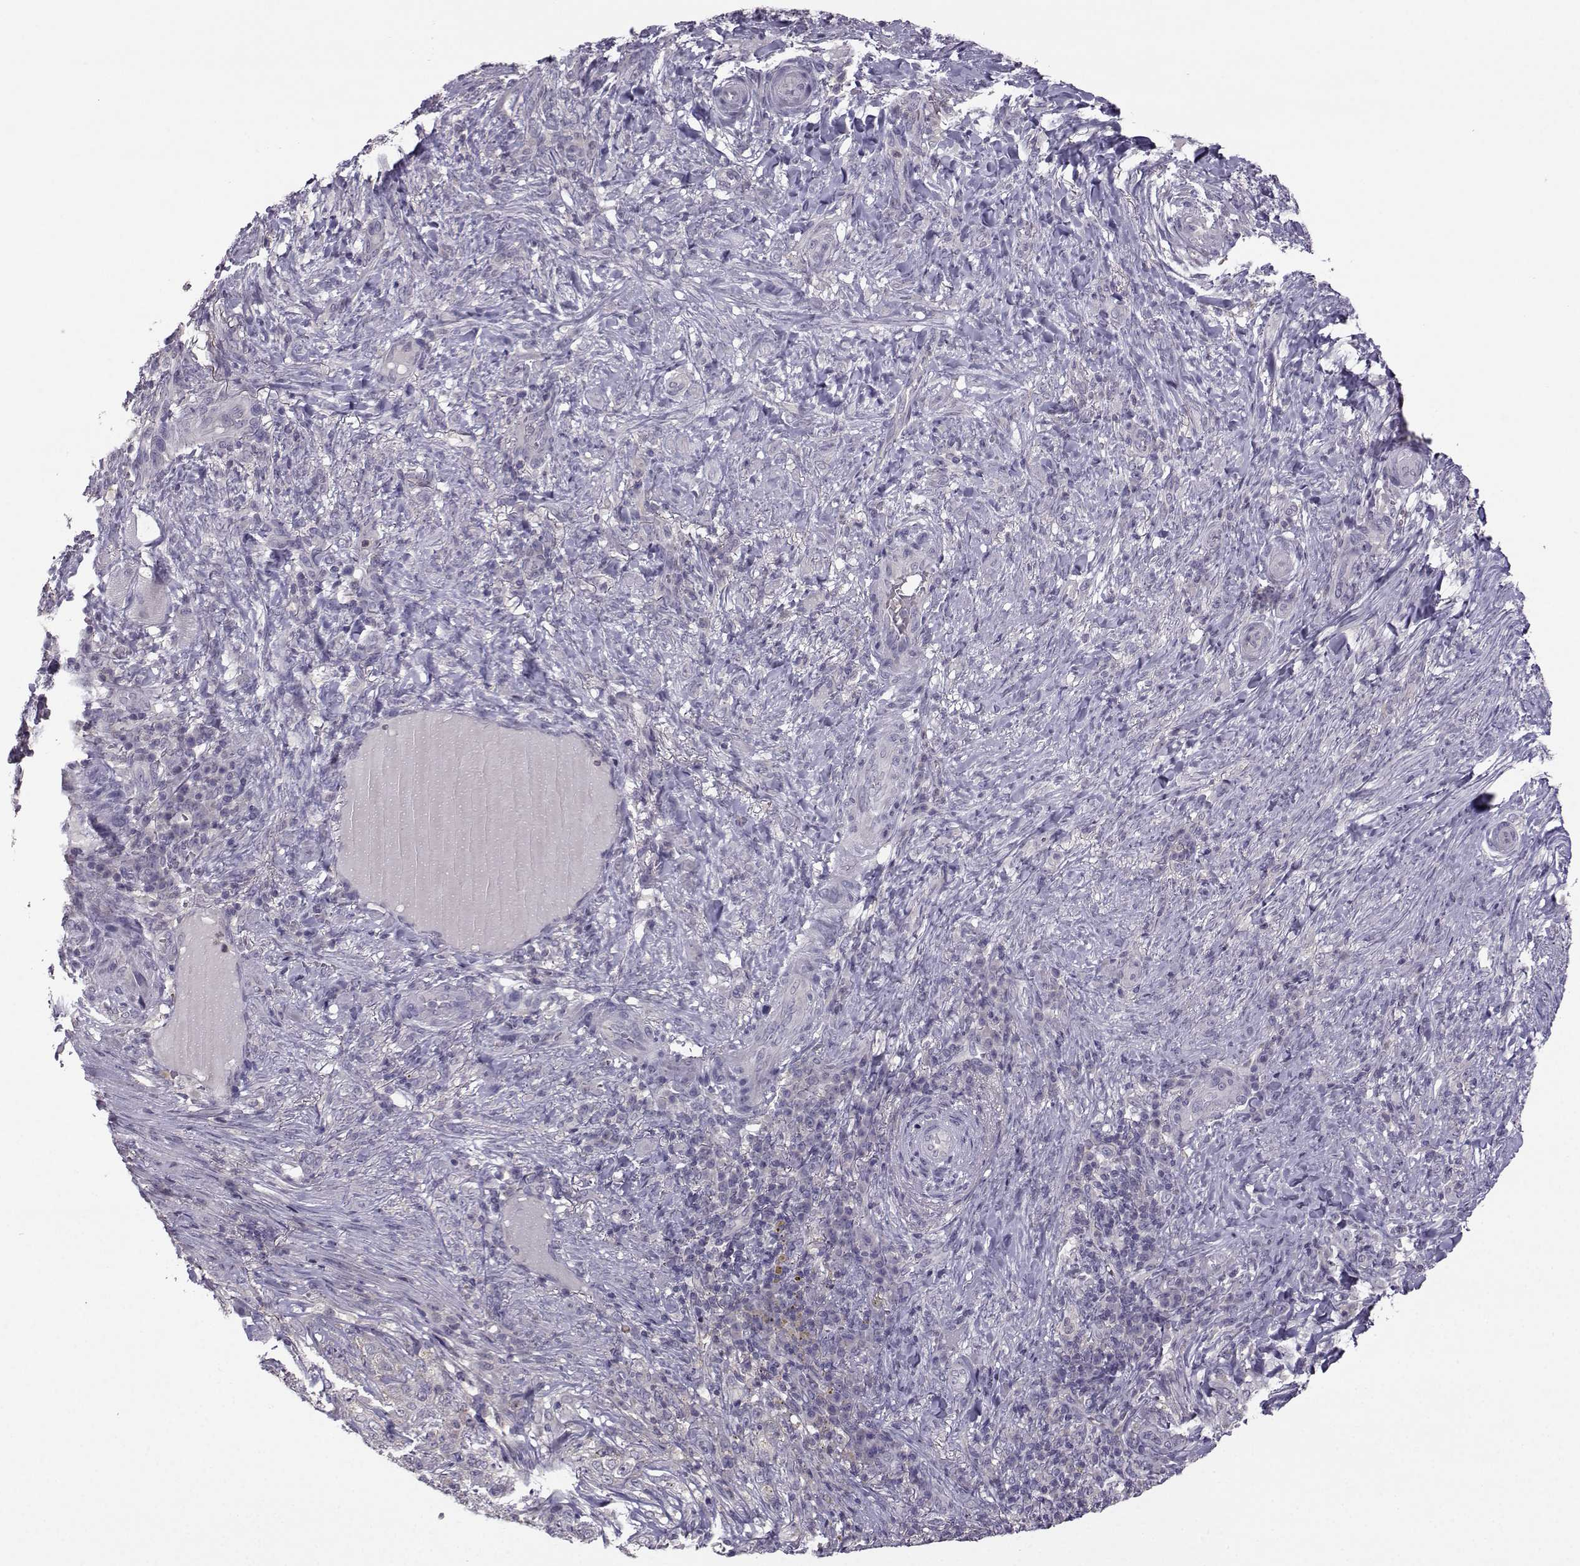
{"staining": {"intensity": "negative", "quantity": "none", "location": "none"}, "tissue": "skin cancer", "cell_type": "Tumor cells", "image_type": "cancer", "snomed": [{"axis": "morphology", "description": "Basal cell carcinoma"}, {"axis": "topography", "description": "Skin"}], "caption": "A photomicrograph of basal cell carcinoma (skin) stained for a protein reveals no brown staining in tumor cells. (Brightfield microscopy of DAB immunohistochemistry at high magnification).", "gene": "FCAMR", "patient": {"sex": "female", "age": 69}}